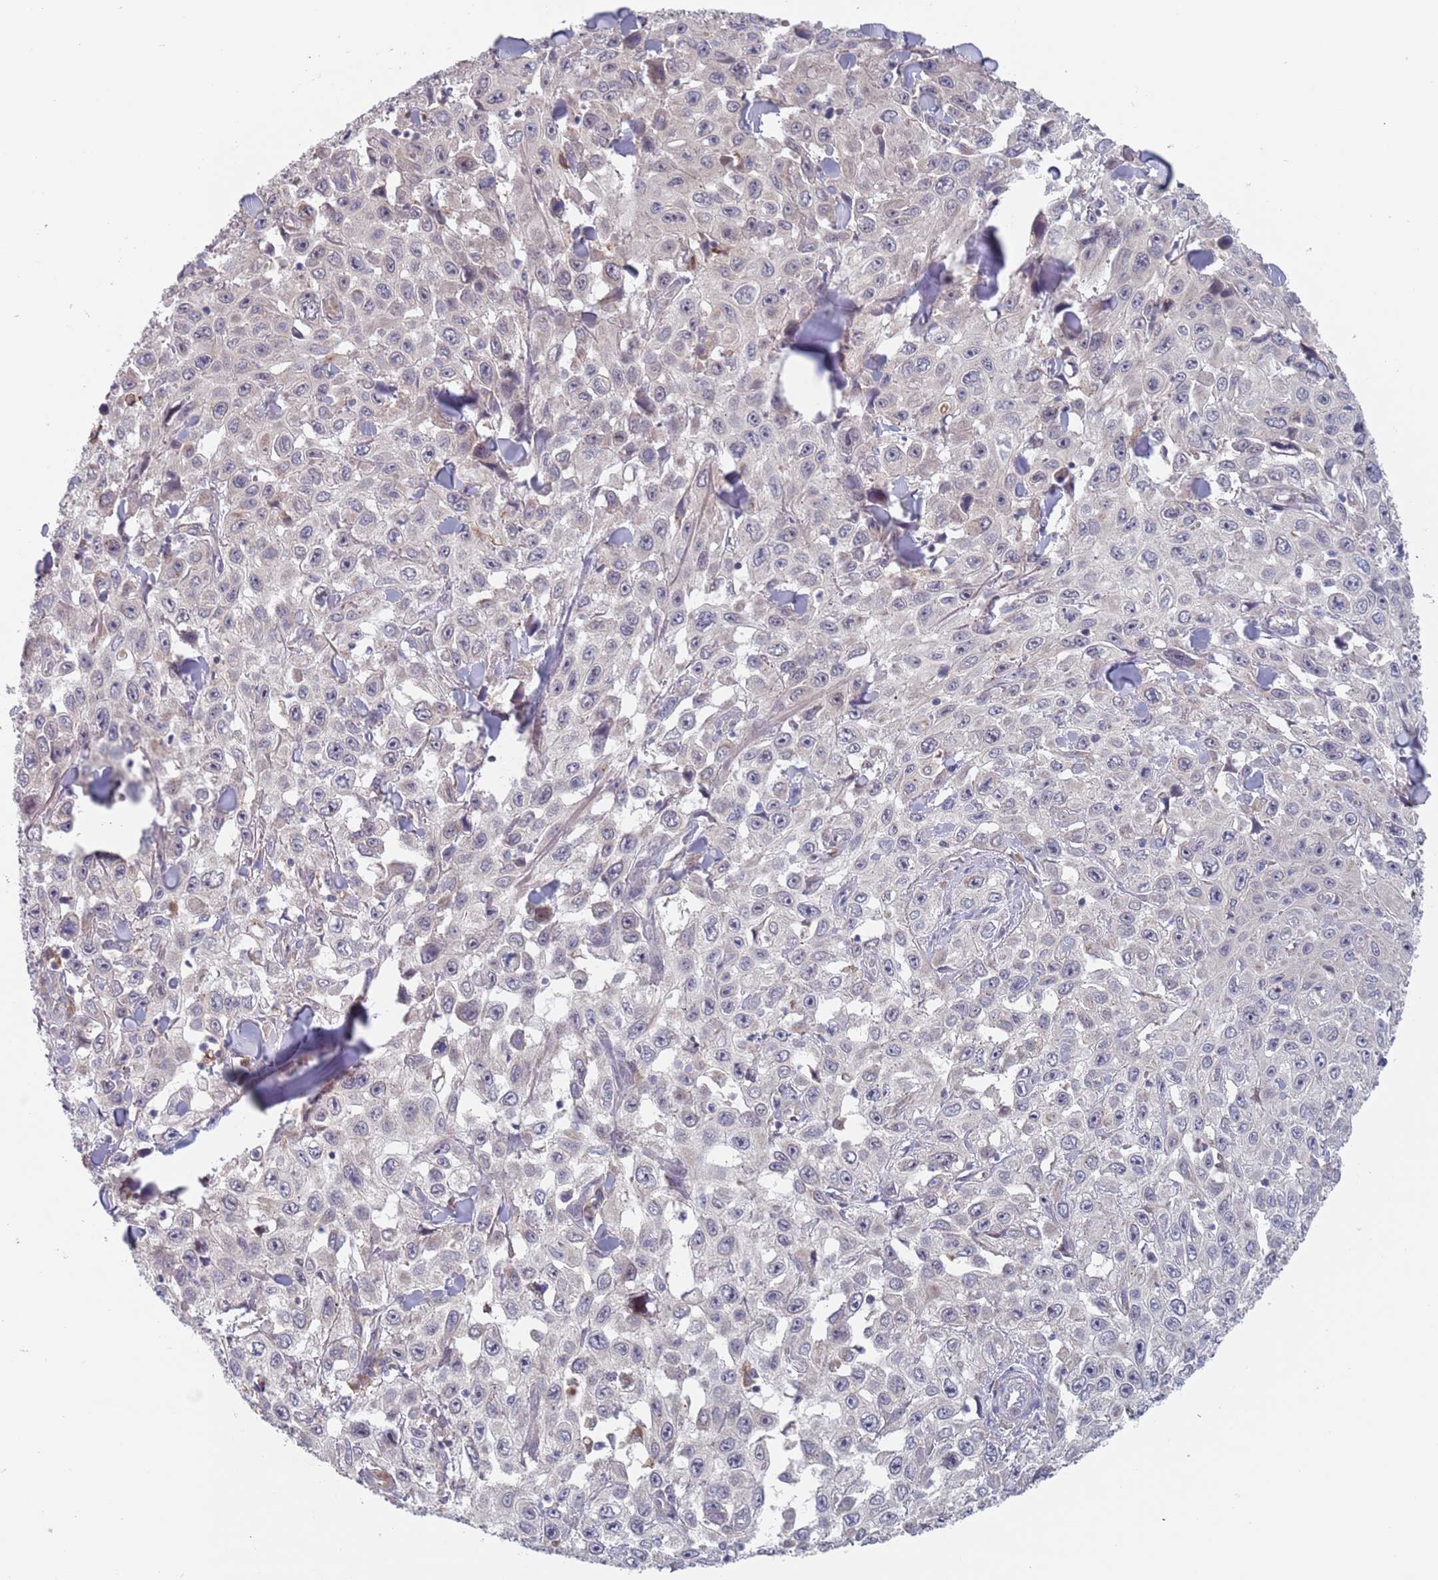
{"staining": {"intensity": "negative", "quantity": "none", "location": "none"}, "tissue": "skin cancer", "cell_type": "Tumor cells", "image_type": "cancer", "snomed": [{"axis": "morphology", "description": "Squamous cell carcinoma, NOS"}, {"axis": "topography", "description": "Skin"}], "caption": "High magnification brightfield microscopy of skin cancer (squamous cell carcinoma) stained with DAB (brown) and counterstained with hematoxylin (blue): tumor cells show no significant expression.", "gene": "ZNF140", "patient": {"sex": "male", "age": 82}}